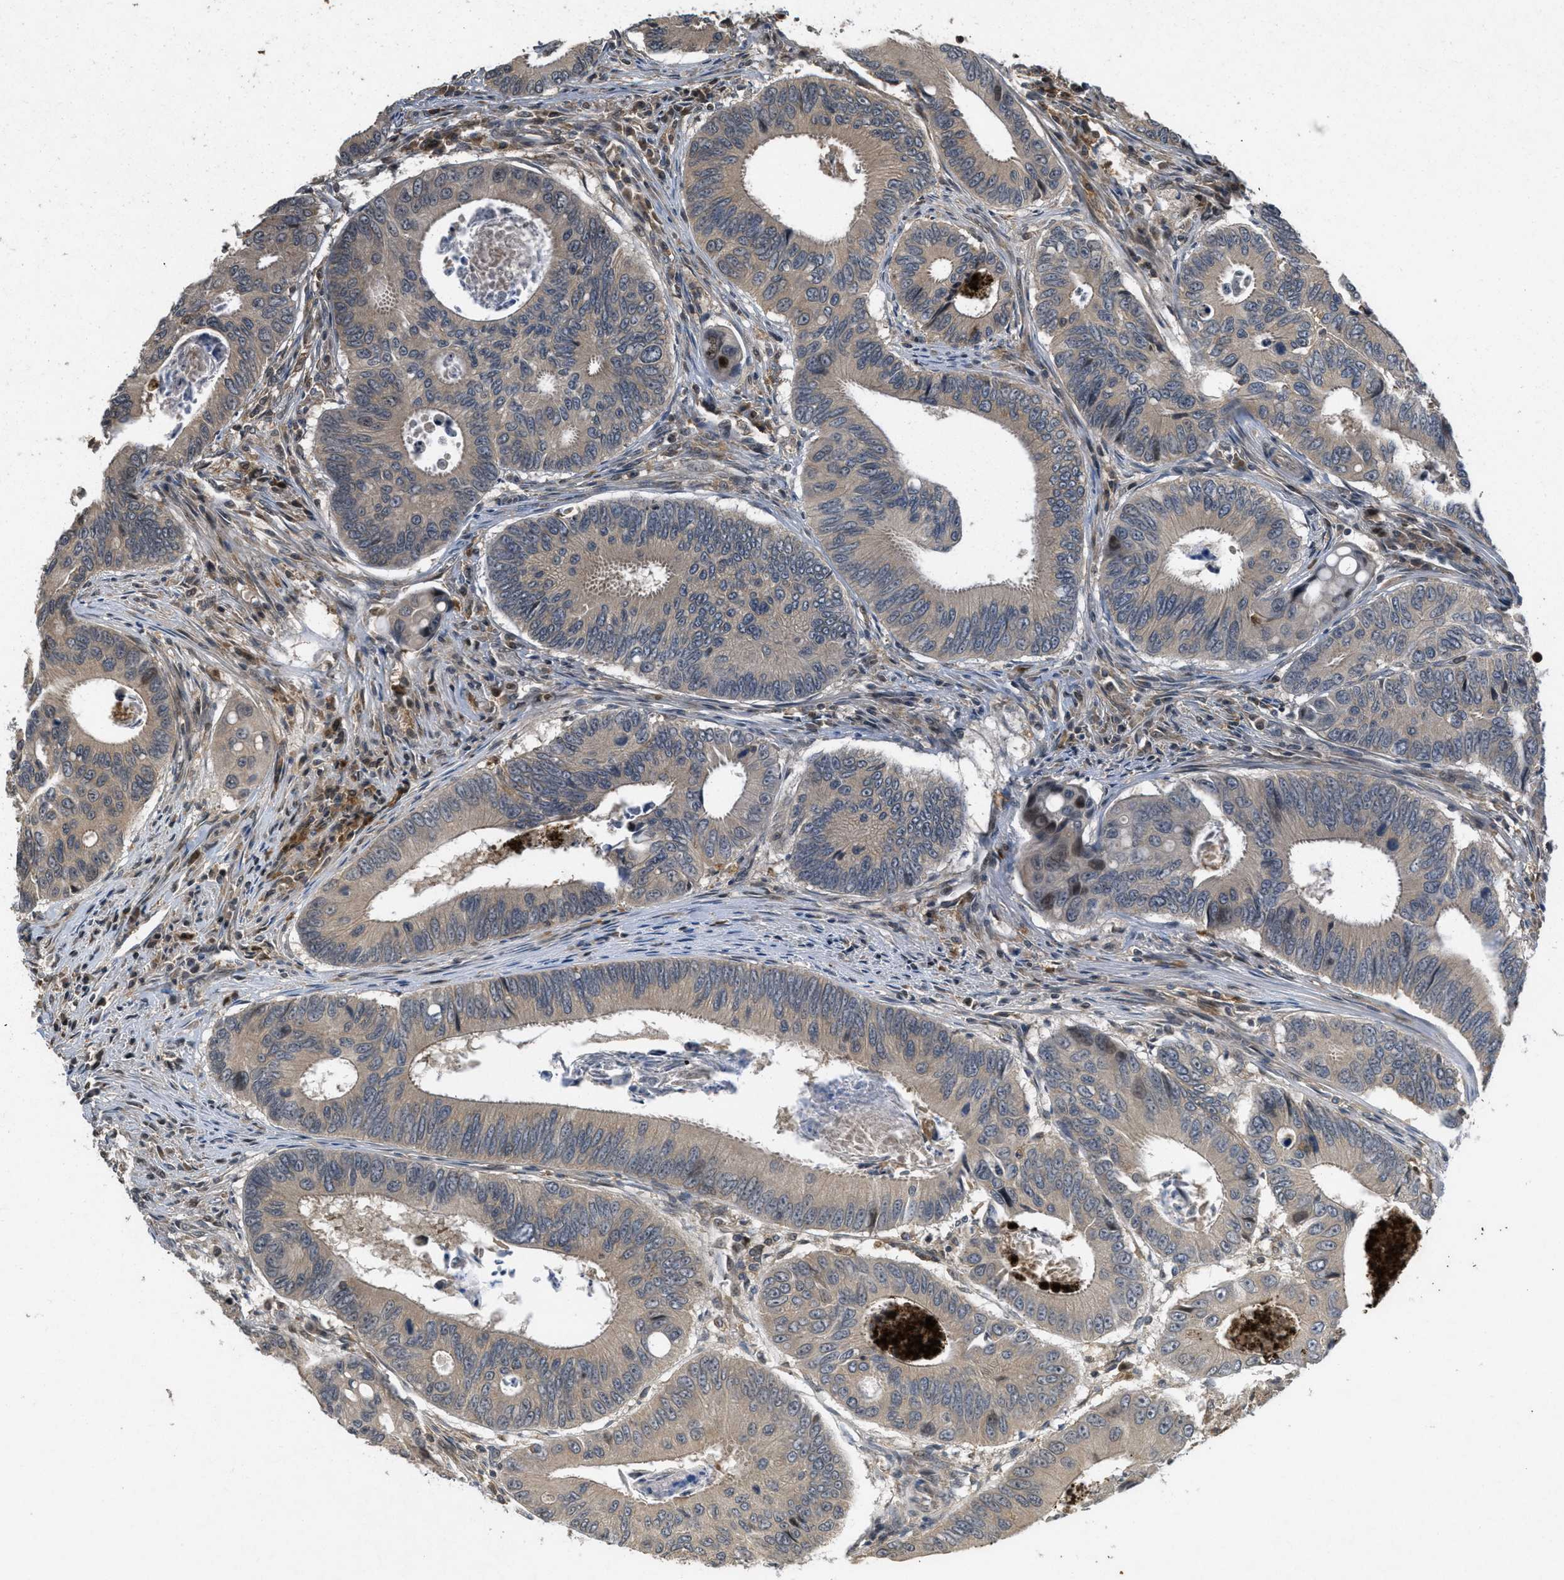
{"staining": {"intensity": "moderate", "quantity": ">75%", "location": "cytoplasmic/membranous"}, "tissue": "colorectal cancer", "cell_type": "Tumor cells", "image_type": "cancer", "snomed": [{"axis": "morphology", "description": "Inflammation, NOS"}, {"axis": "morphology", "description": "Adenocarcinoma, NOS"}, {"axis": "topography", "description": "Colon"}], "caption": "Immunohistochemical staining of human colorectal adenocarcinoma displays moderate cytoplasmic/membranous protein staining in approximately >75% of tumor cells.", "gene": "ATG7", "patient": {"sex": "male", "age": 72}}